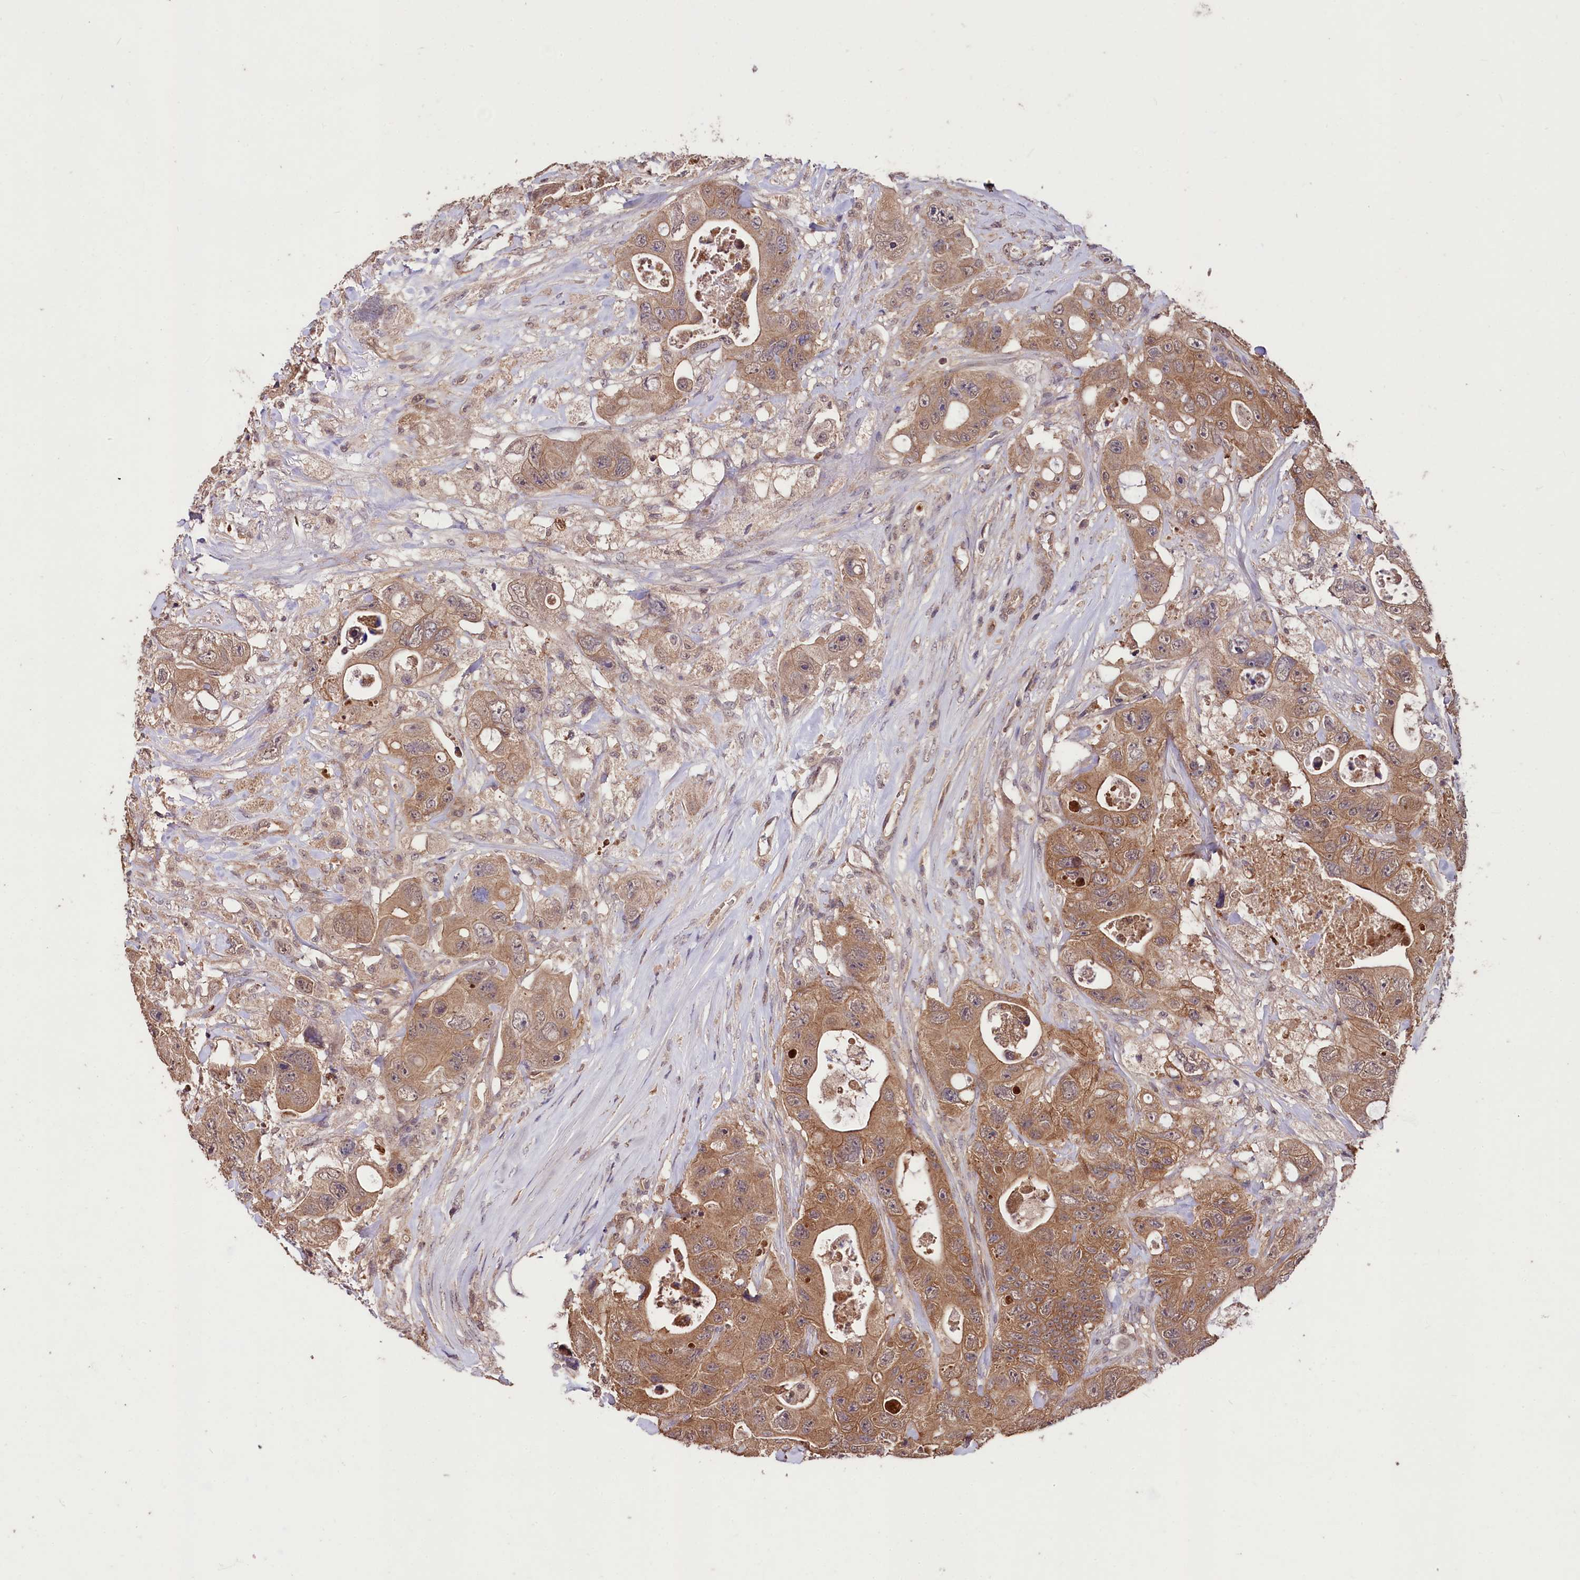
{"staining": {"intensity": "moderate", "quantity": ">75%", "location": "cytoplasmic/membranous"}, "tissue": "colorectal cancer", "cell_type": "Tumor cells", "image_type": "cancer", "snomed": [{"axis": "morphology", "description": "Adenocarcinoma, NOS"}, {"axis": "topography", "description": "Colon"}], "caption": "There is medium levels of moderate cytoplasmic/membranous expression in tumor cells of colorectal adenocarcinoma, as demonstrated by immunohistochemical staining (brown color).", "gene": "KLRB1", "patient": {"sex": "female", "age": 46}}